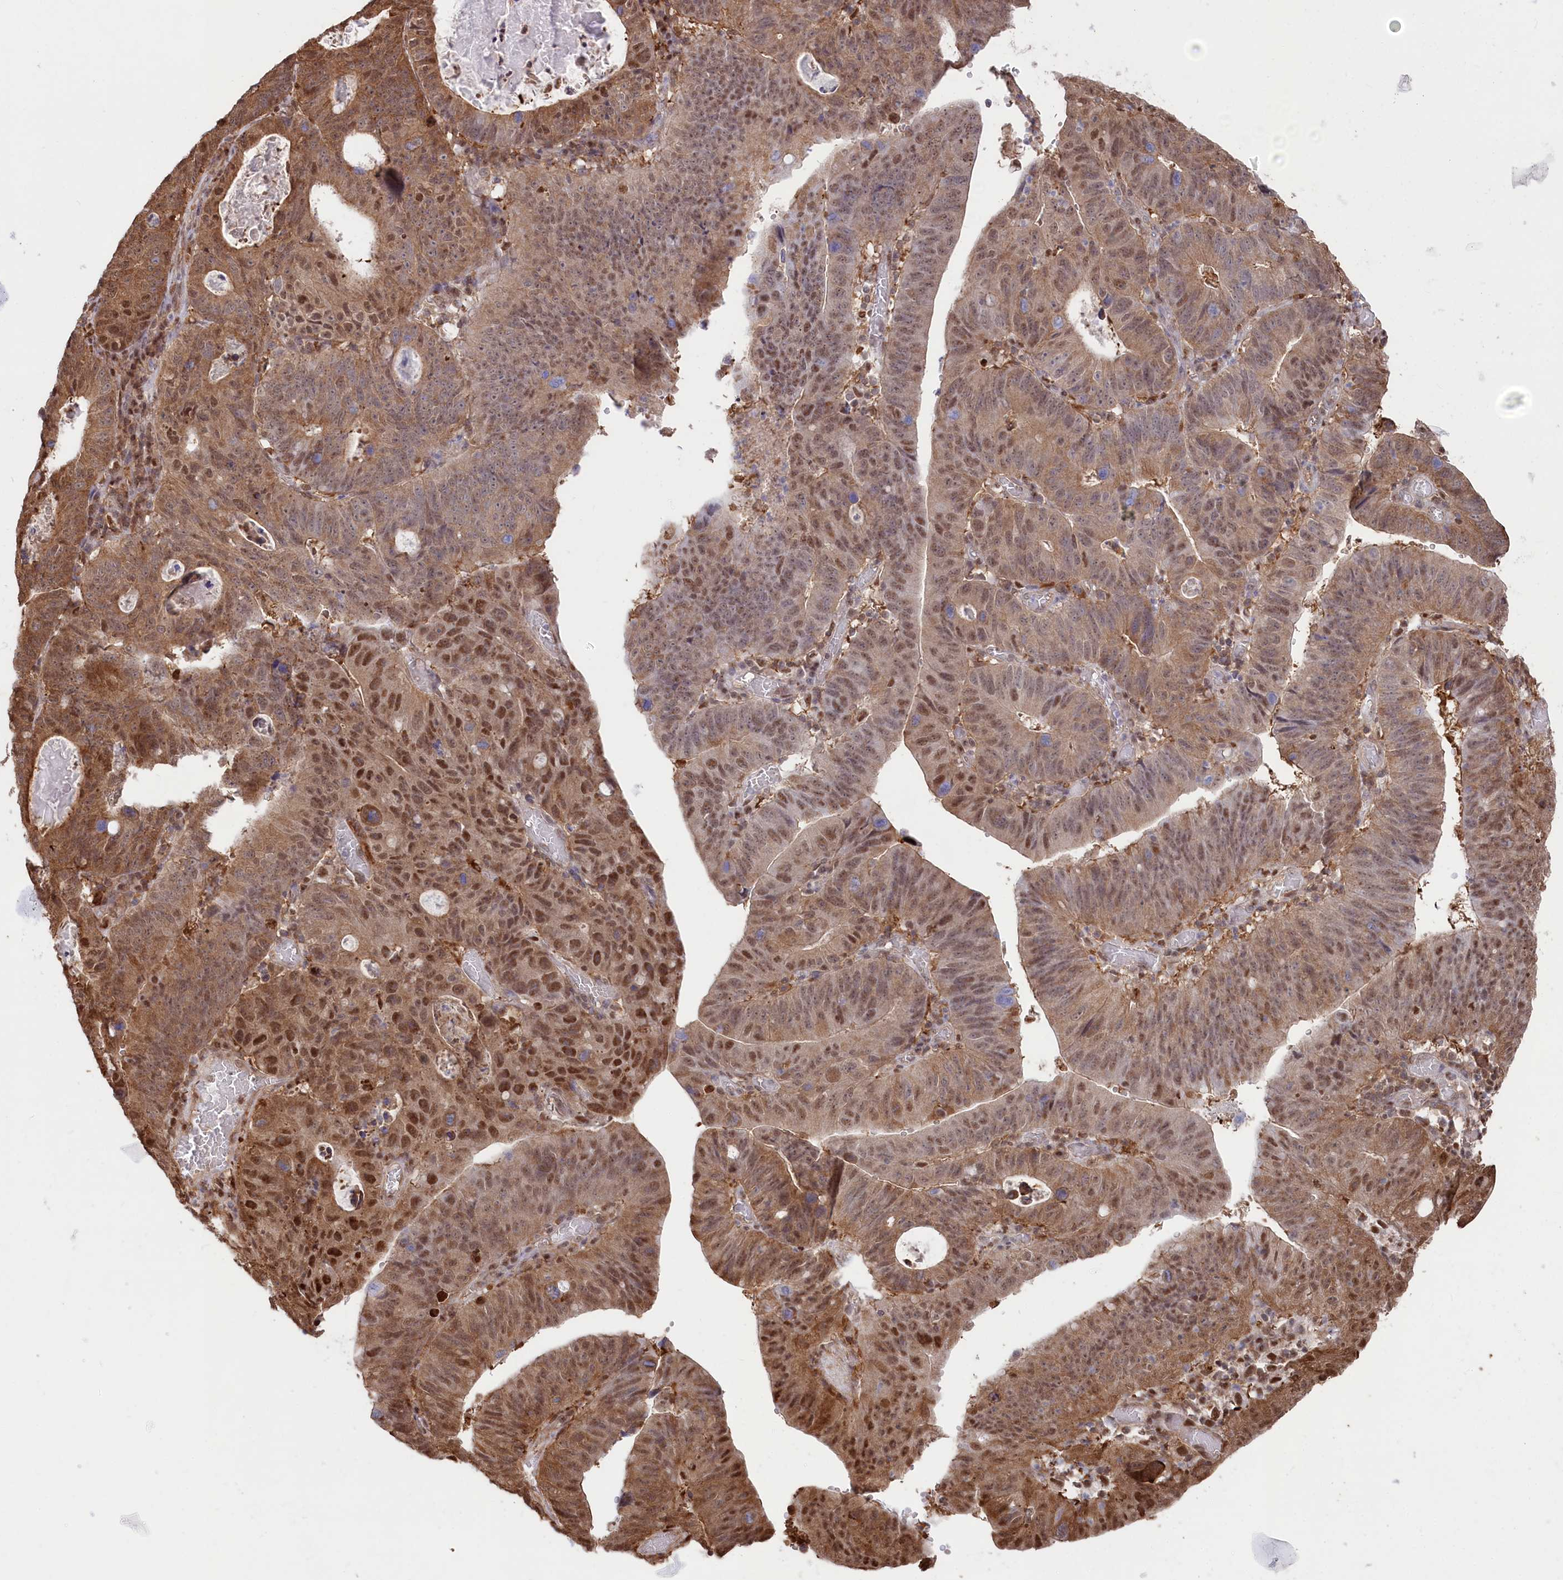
{"staining": {"intensity": "moderate", "quantity": ">75%", "location": "cytoplasmic/membranous,nuclear"}, "tissue": "stomach cancer", "cell_type": "Tumor cells", "image_type": "cancer", "snomed": [{"axis": "morphology", "description": "Adenocarcinoma, NOS"}, {"axis": "topography", "description": "Stomach"}], "caption": "A micrograph showing moderate cytoplasmic/membranous and nuclear expression in approximately >75% of tumor cells in stomach cancer, as visualized by brown immunohistochemical staining.", "gene": "PSMA1", "patient": {"sex": "male", "age": 59}}